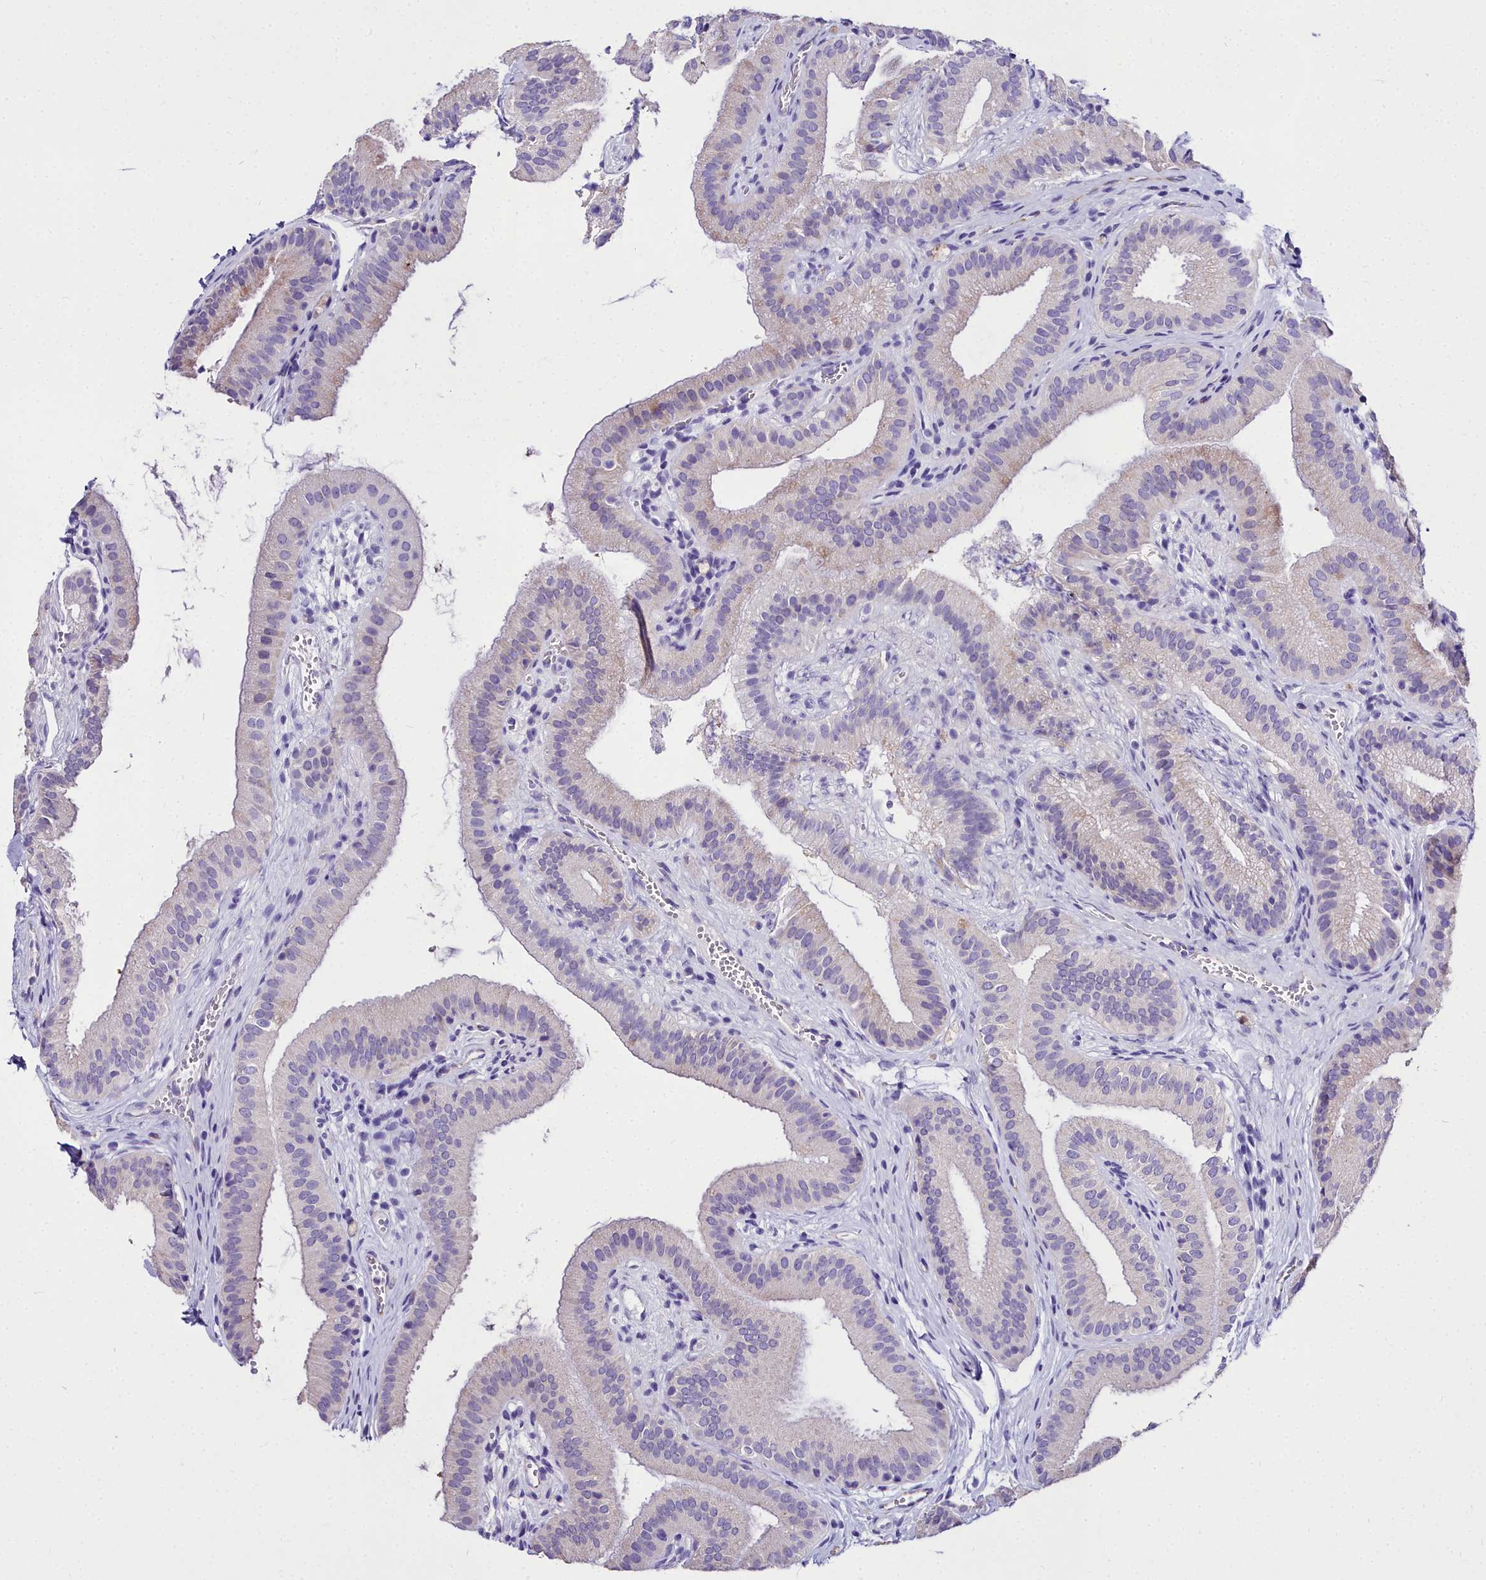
{"staining": {"intensity": "moderate", "quantity": "<25%", "location": "cytoplasmic/membranous"}, "tissue": "gallbladder", "cell_type": "Glandular cells", "image_type": "normal", "snomed": [{"axis": "morphology", "description": "Normal tissue, NOS"}, {"axis": "topography", "description": "Gallbladder"}], "caption": "IHC (DAB) staining of normal gallbladder reveals moderate cytoplasmic/membranous protein staining in about <25% of glandular cells.", "gene": "MS4A18", "patient": {"sex": "female", "age": 54}}